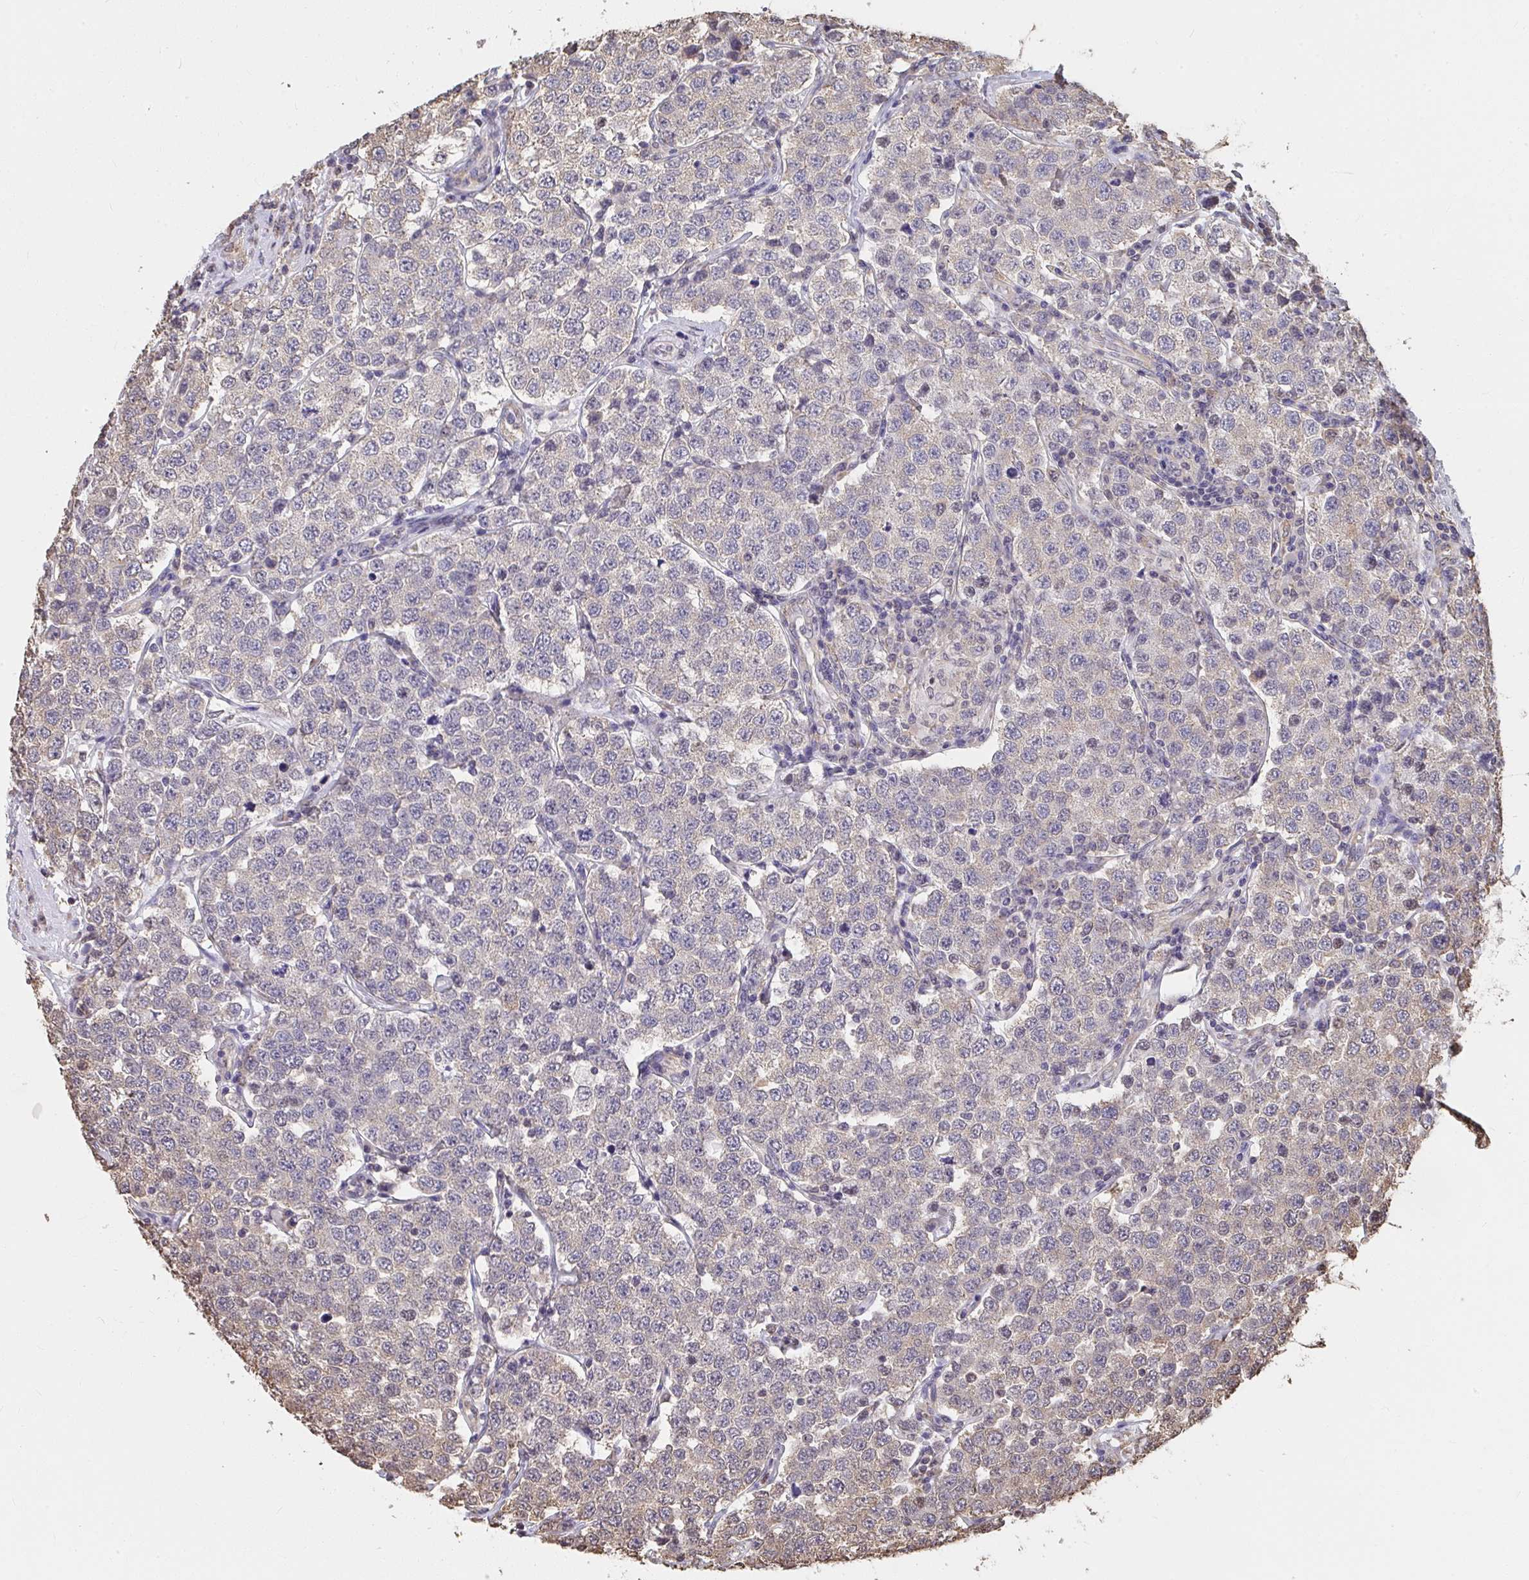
{"staining": {"intensity": "negative", "quantity": "none", "location": "none"}, "tissue": "testis cancer", "cell_type": "Tumor cells", "image_type": "cancer", "snomed": [{"axis": "morphology", "description": "Seminoma, NOS"}, {"axis": "topography", "description": "Testis"}], "caption": "Tumor cells show no significant positivity in seminoma (testis).", "gene": "SYNCRIP", "patient": {"sex": "male", "age": 34}}